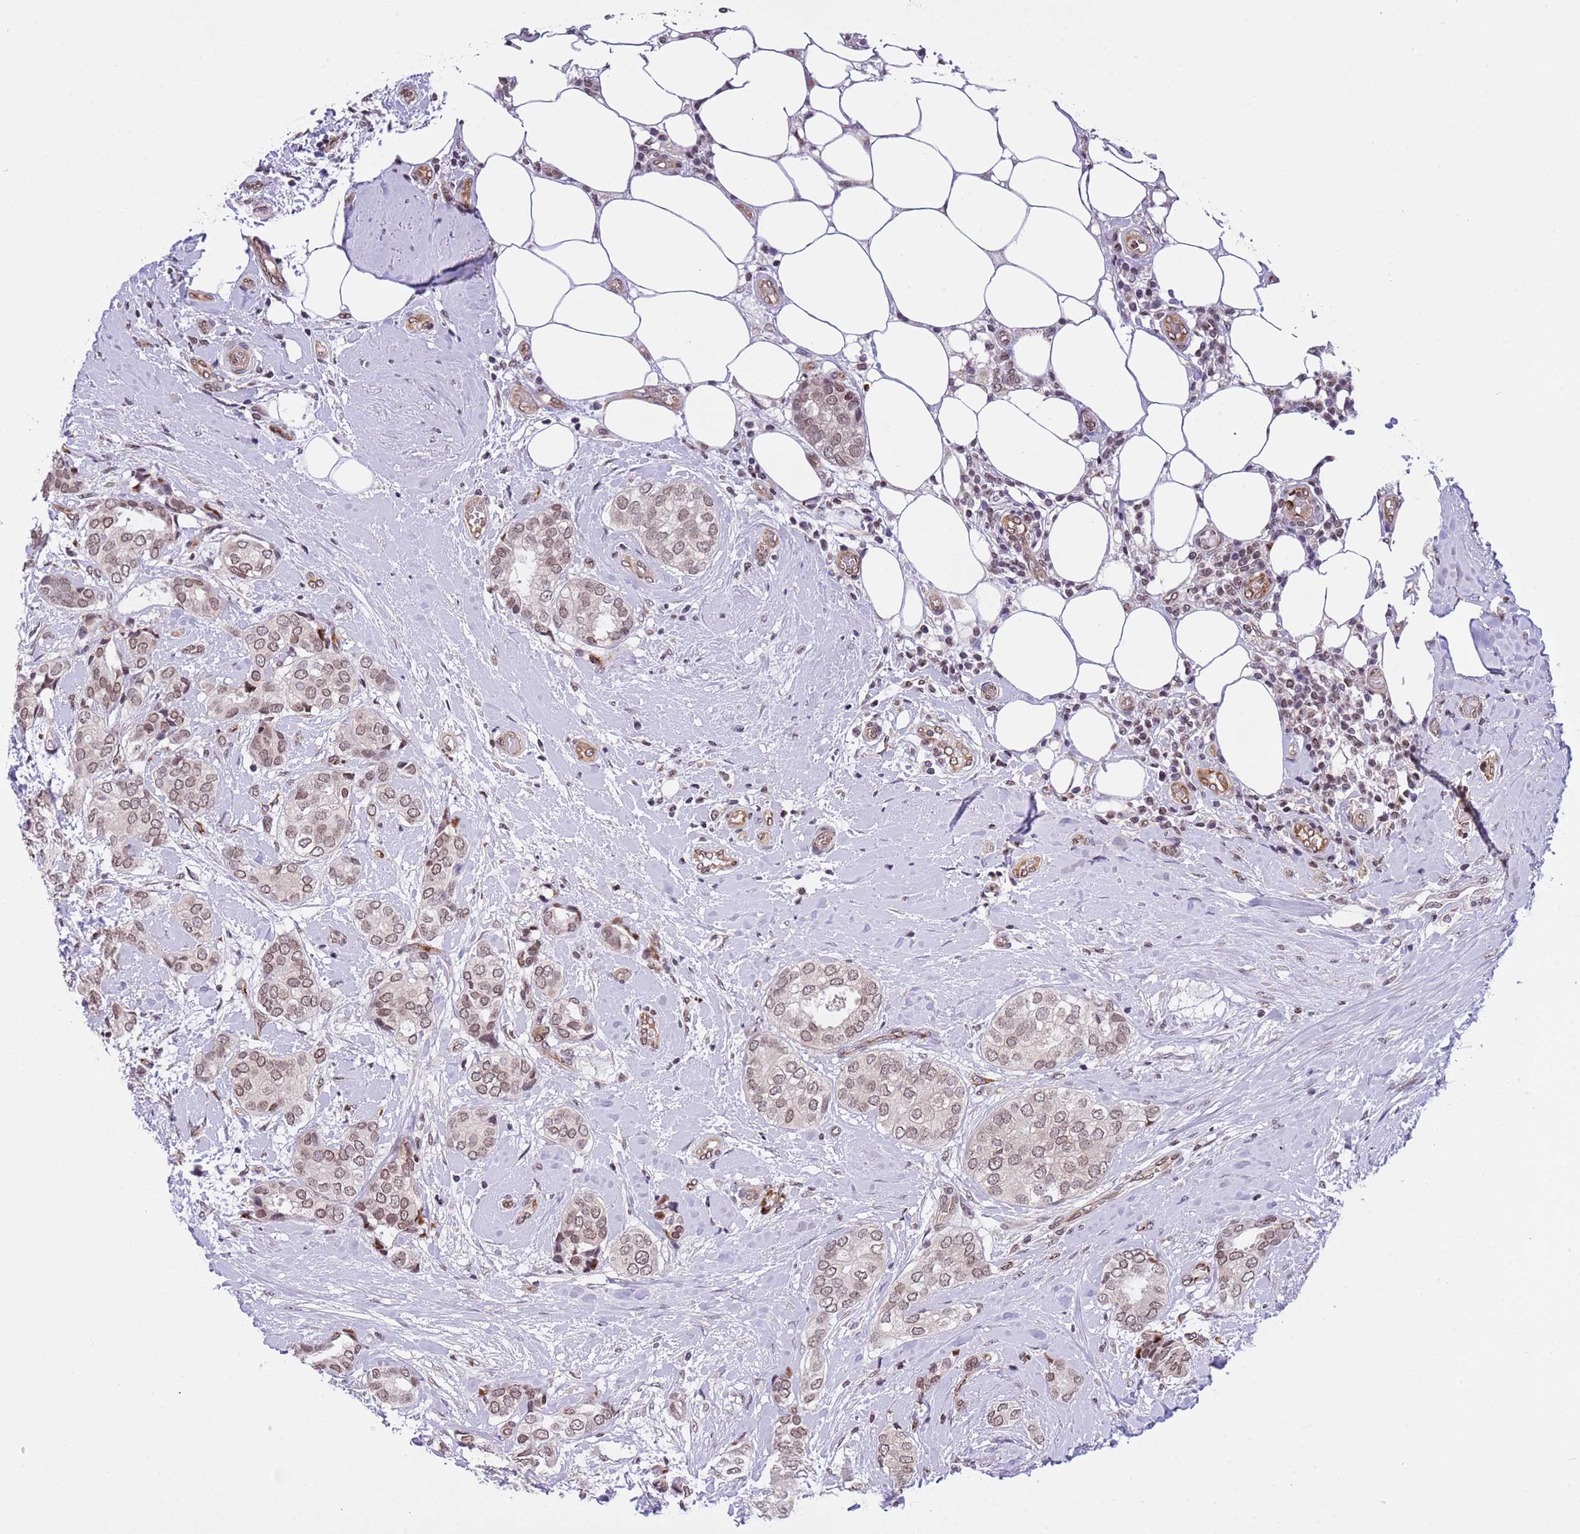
{"staining": {"intensity": "moderate", "quantity": ">75%", "location": "nuclear"}, "tissue": "breast cancer", "cell_type": "Tumor cells", "image_type": "cancer", "snomed": [{"axis": "morphology", "description": "Duct carcinoma"}, {"axis": "topography", "description": "Breast"}], "caption": "An immunohistochemistry micrograph of neoplastic tissue is shown. Protein staining in brown labels moderate nuclear positivity in breast invasive ductal carcinoma within tumor cells.", "gene": "NRIP1", "patient": {"sex": "female", "age": 73}}